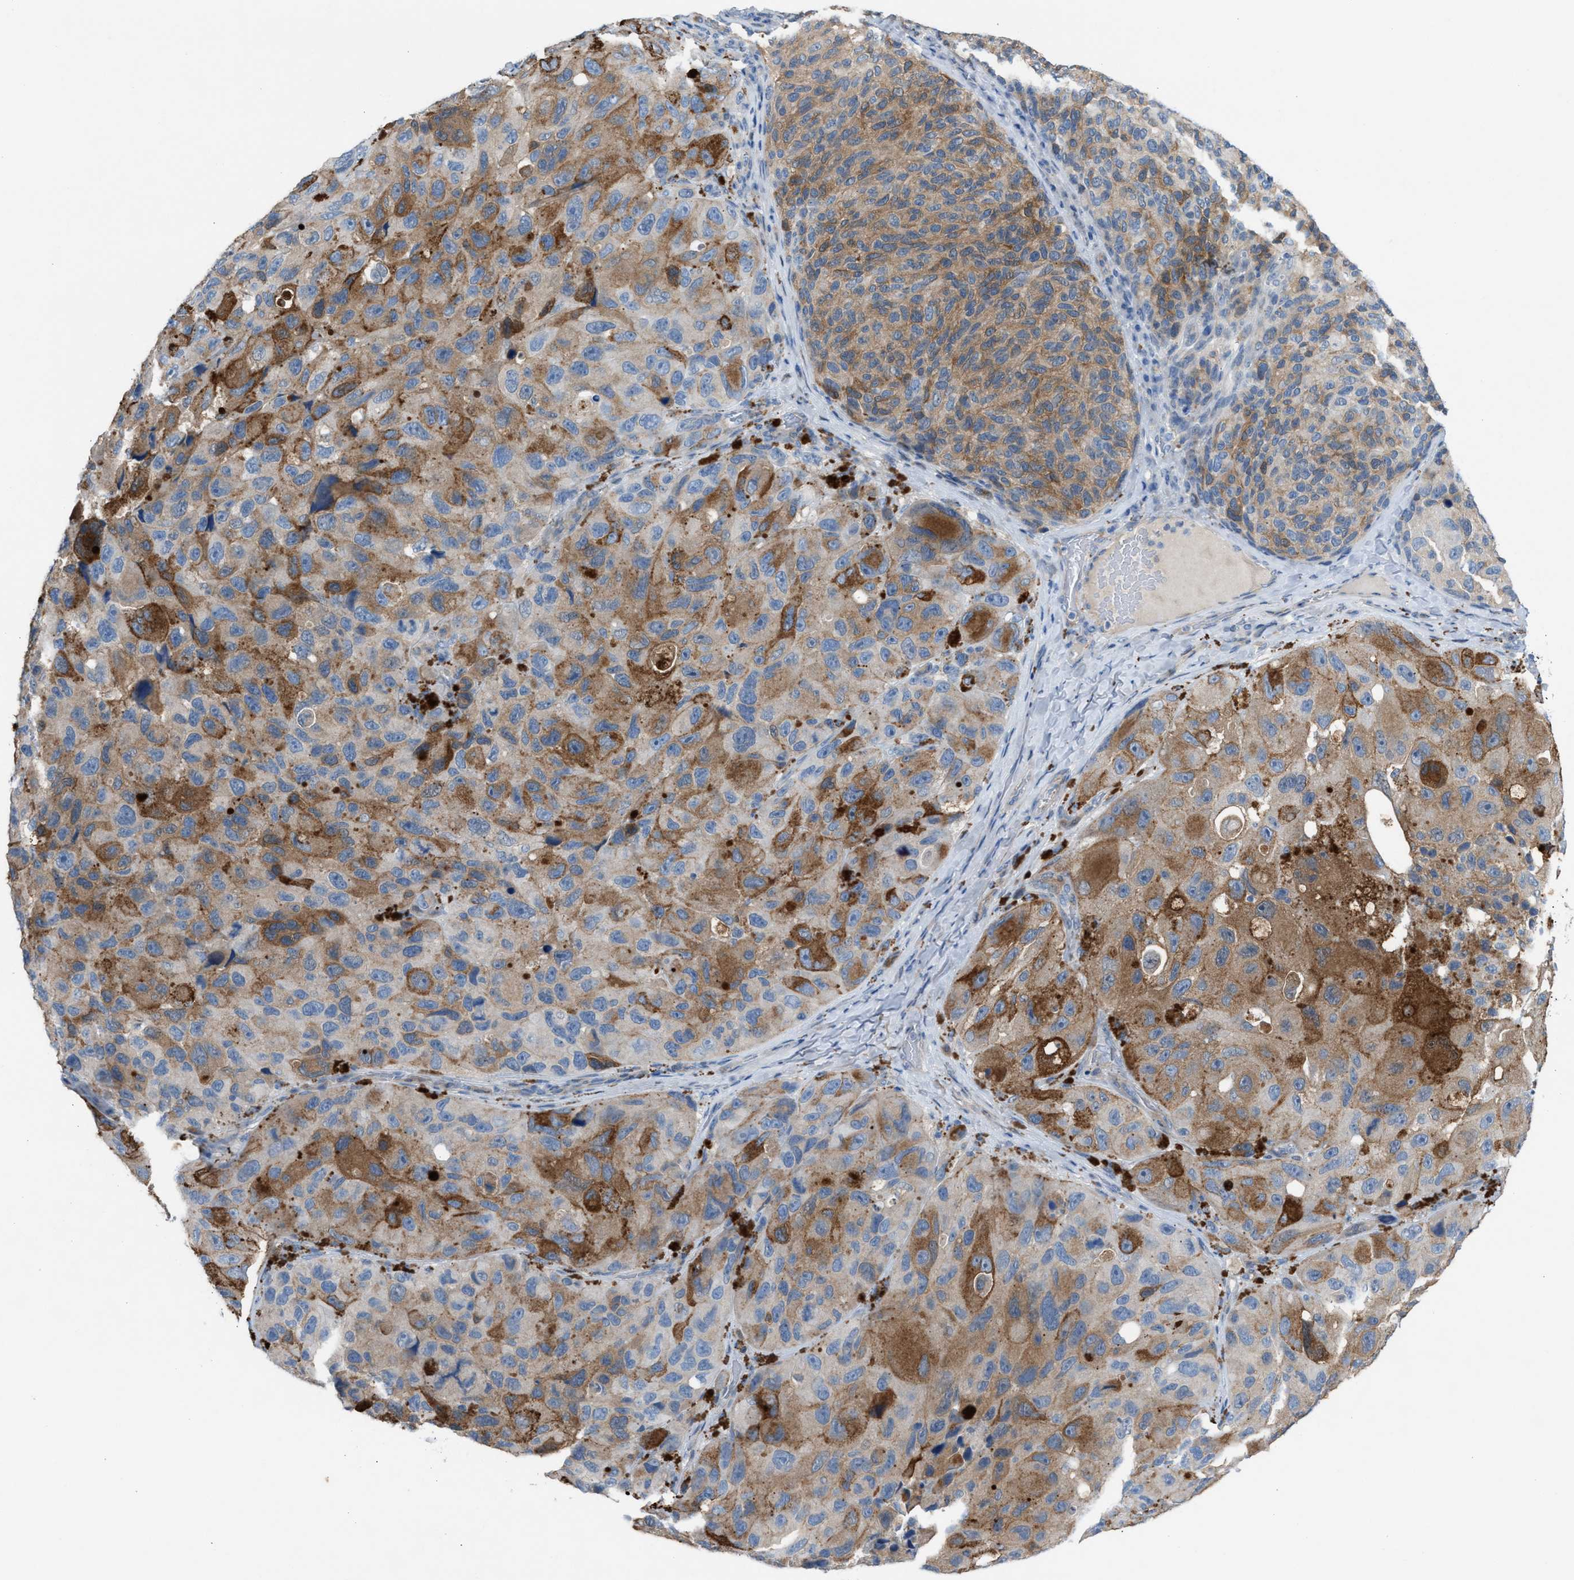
{"staining": {"intensity": "moderate", "quantity": ">75%", "location": "cytoplasmic/membranous"}, "tissue": "melanoma", "cell_type": "Tumor cells", "image_type": "cancer", "snomed": [{"axis": "morphology", "description": "Malignant melanoma, NOS"}, {"axis": "topography", "description": "Skin"}], "caption": "An immunohistochemistry (IHC) image of tumor tissue is shown. Protein staining in brown shows moderate cytoplasmic/membranous positivity in melanoma within tumor cells. The staining was performed using DAB (3,3'-diaminobenzidine), with brown indicating positive protein expression. Nuclei are stained blue with hematoxylin.", "gene": "ASPA", "patient": {"sex": "female", "age": 73}}